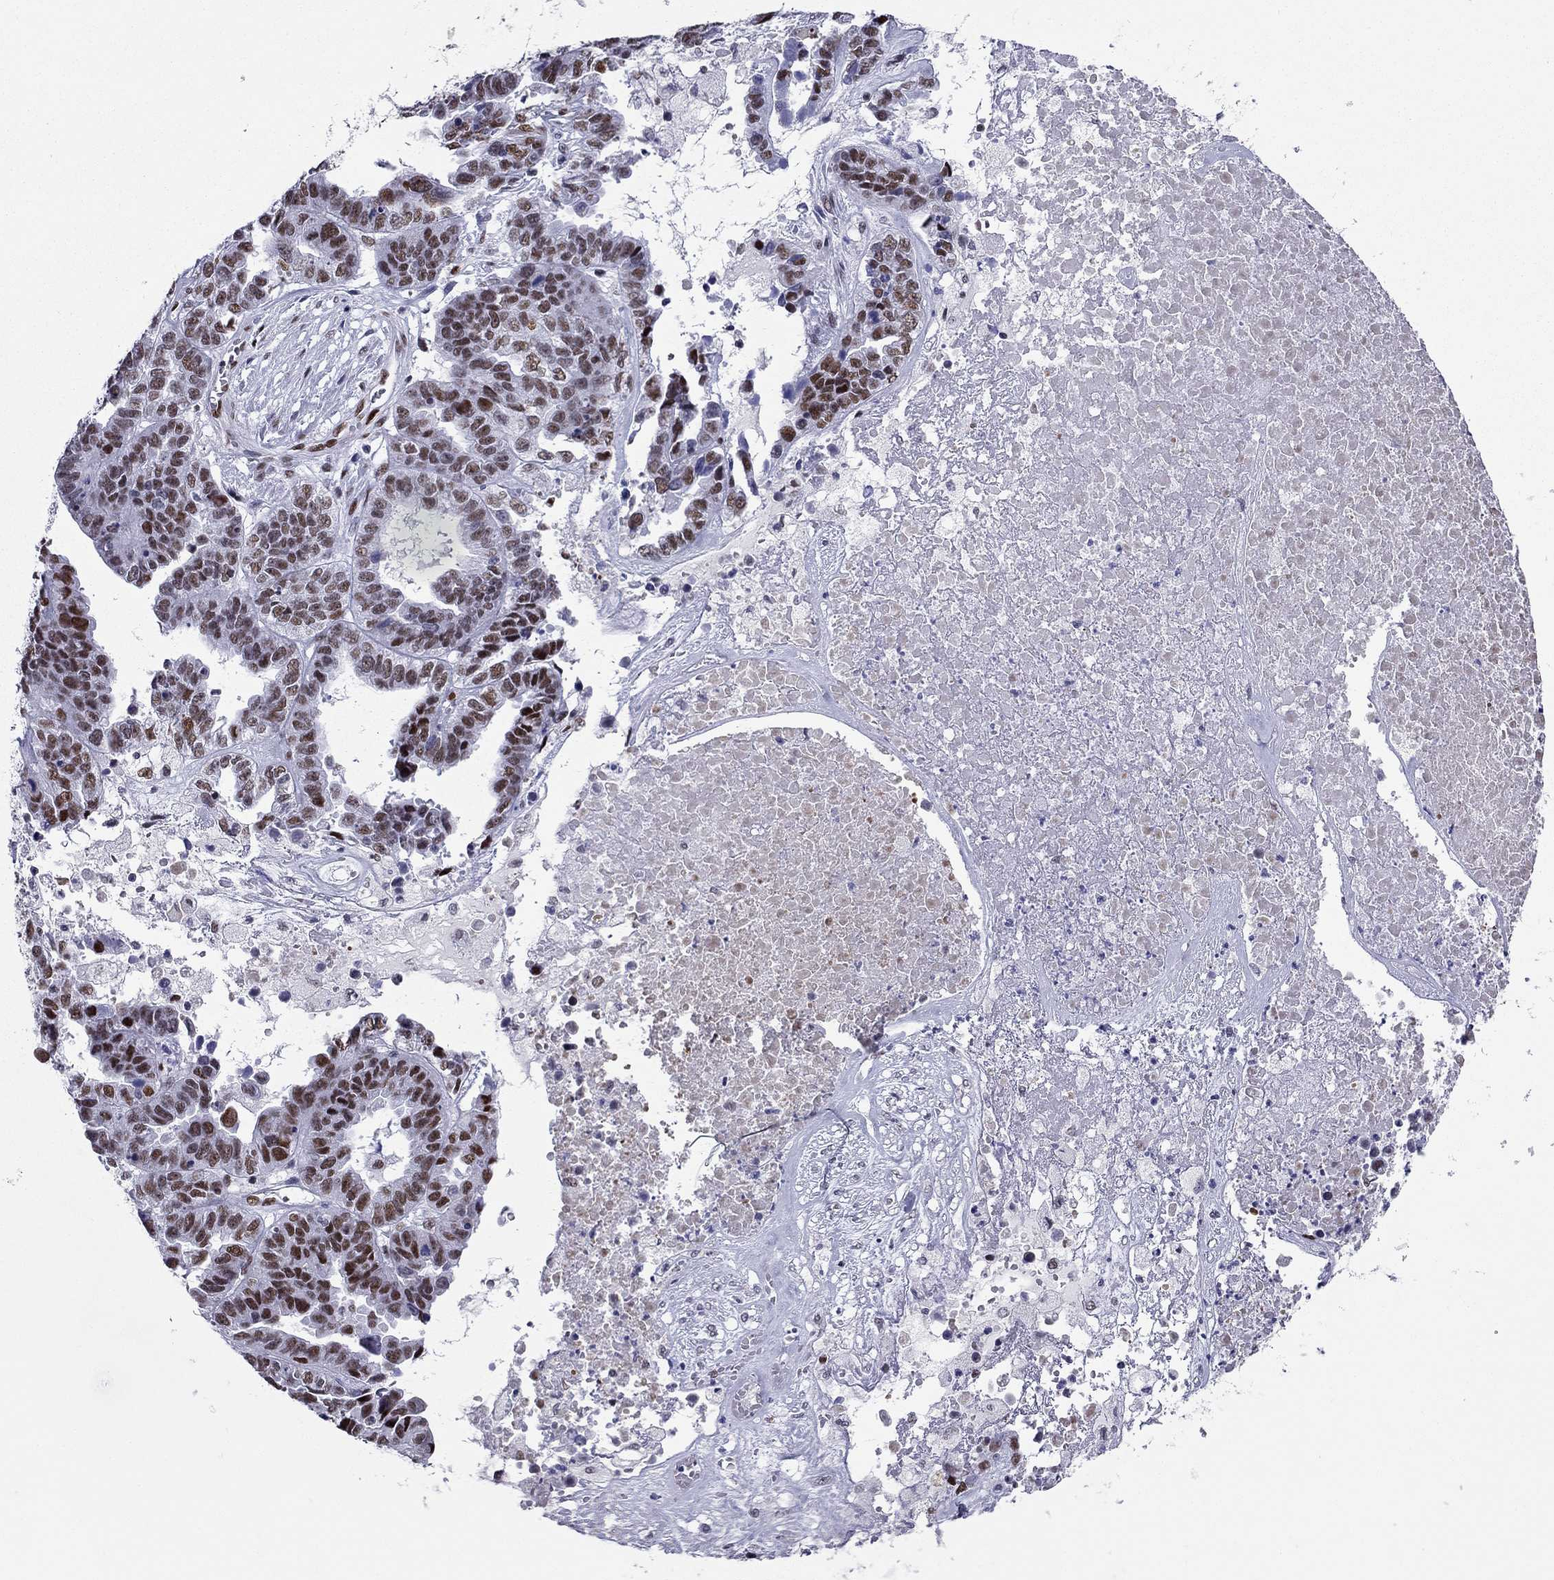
{"staining": {"intensity": "strong", "quantity": ">75%", "location": "nuclear"}, "tissue": "ovarian cancer", "cell_type": "Tumor cells", "image_type": "cancer", "snomed": [{"axis": "morphology", "description": "Cystadenocarcinoma, serous, NOS"}, {"axis": "topography", "description": "Ovary"}], "caption": "This histopathology image displays immunohistochemistry staining of ovarian cancer, with high strong nuclear expression in approximately >75% of tumor cells.", "gene": "PPM1G", "patient": {"sex": "female", "age": 87}}